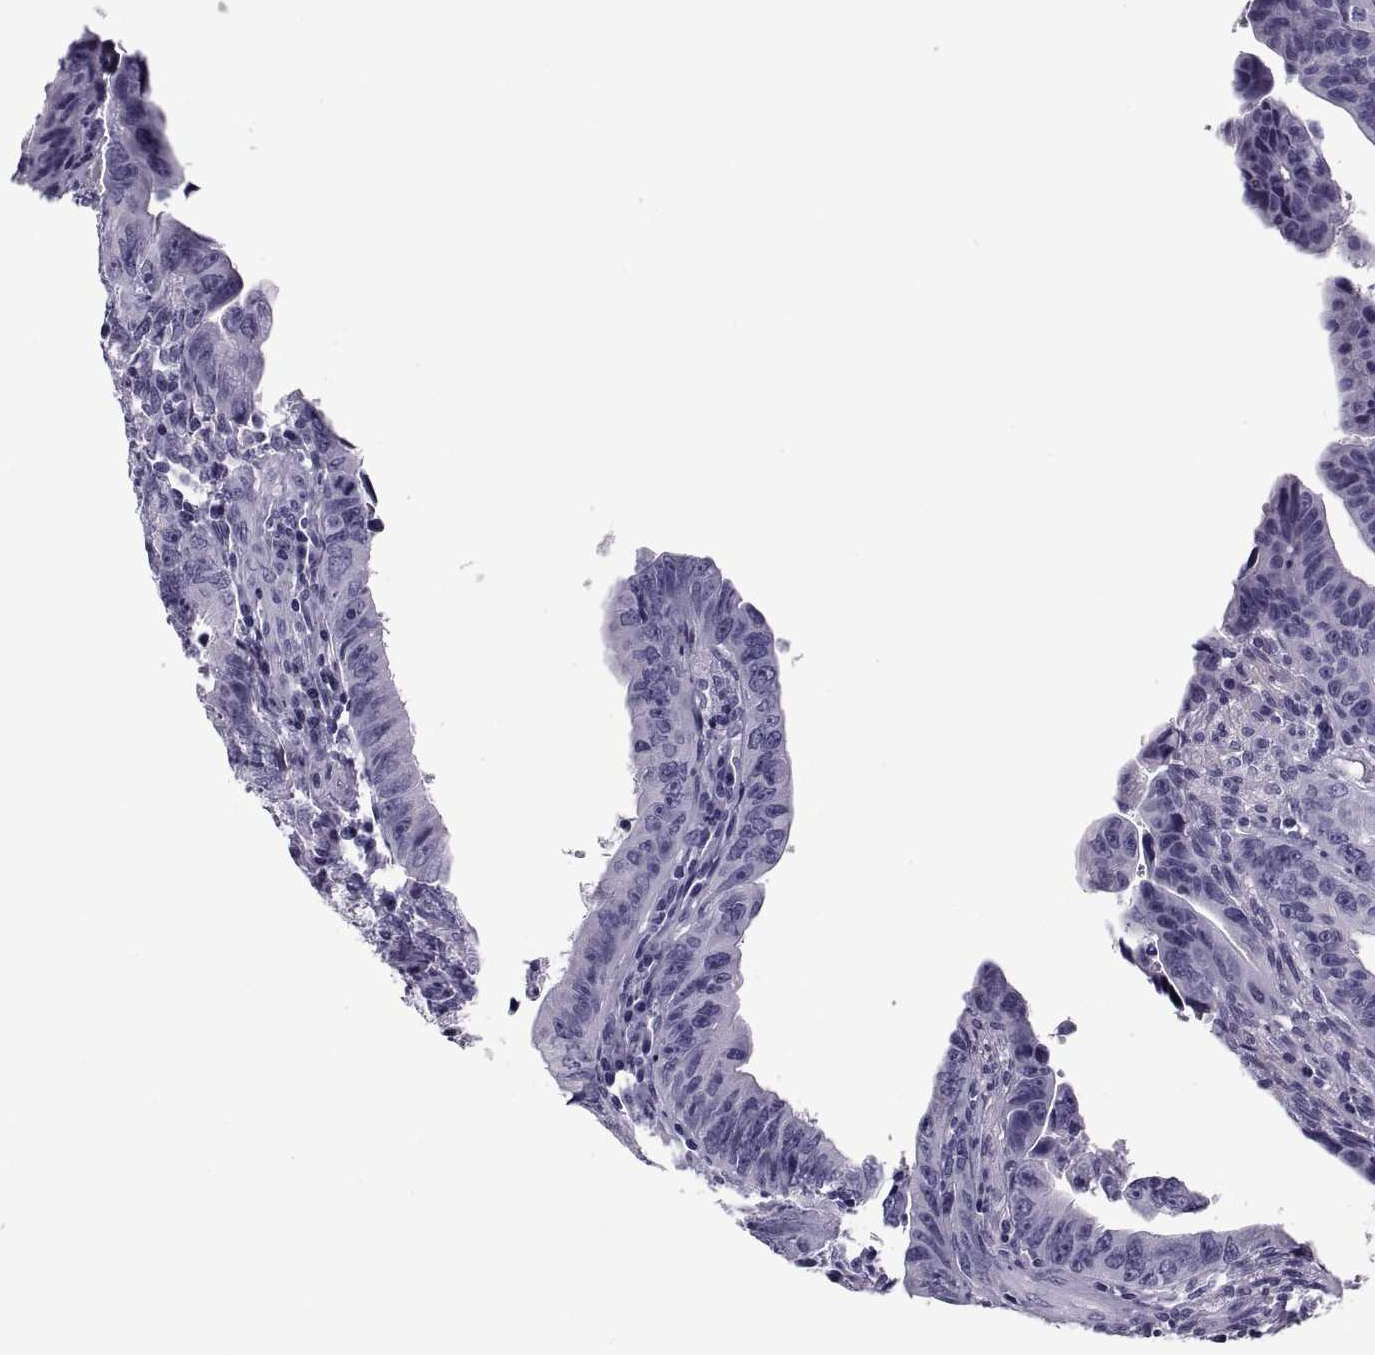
{"staining": {"intensity": "negative", "quantity": "none", "location": "none"}, "tissue": "colorectal cancer", "cell_type": "Tumor cells", "image_type": "cancer", "snomed": [{"axis": "morphology", "description": "Adenocarcinoma, NOS"}, {"axis": "topography", "description": "Colon"}], "caption": "This is an immunohistochemistry (IHC) micrograph of human colorectal cancer. There is no staining in tumor cells.", "gene": "CRISP1", "patient": {"sex": "female", "age": 87}}